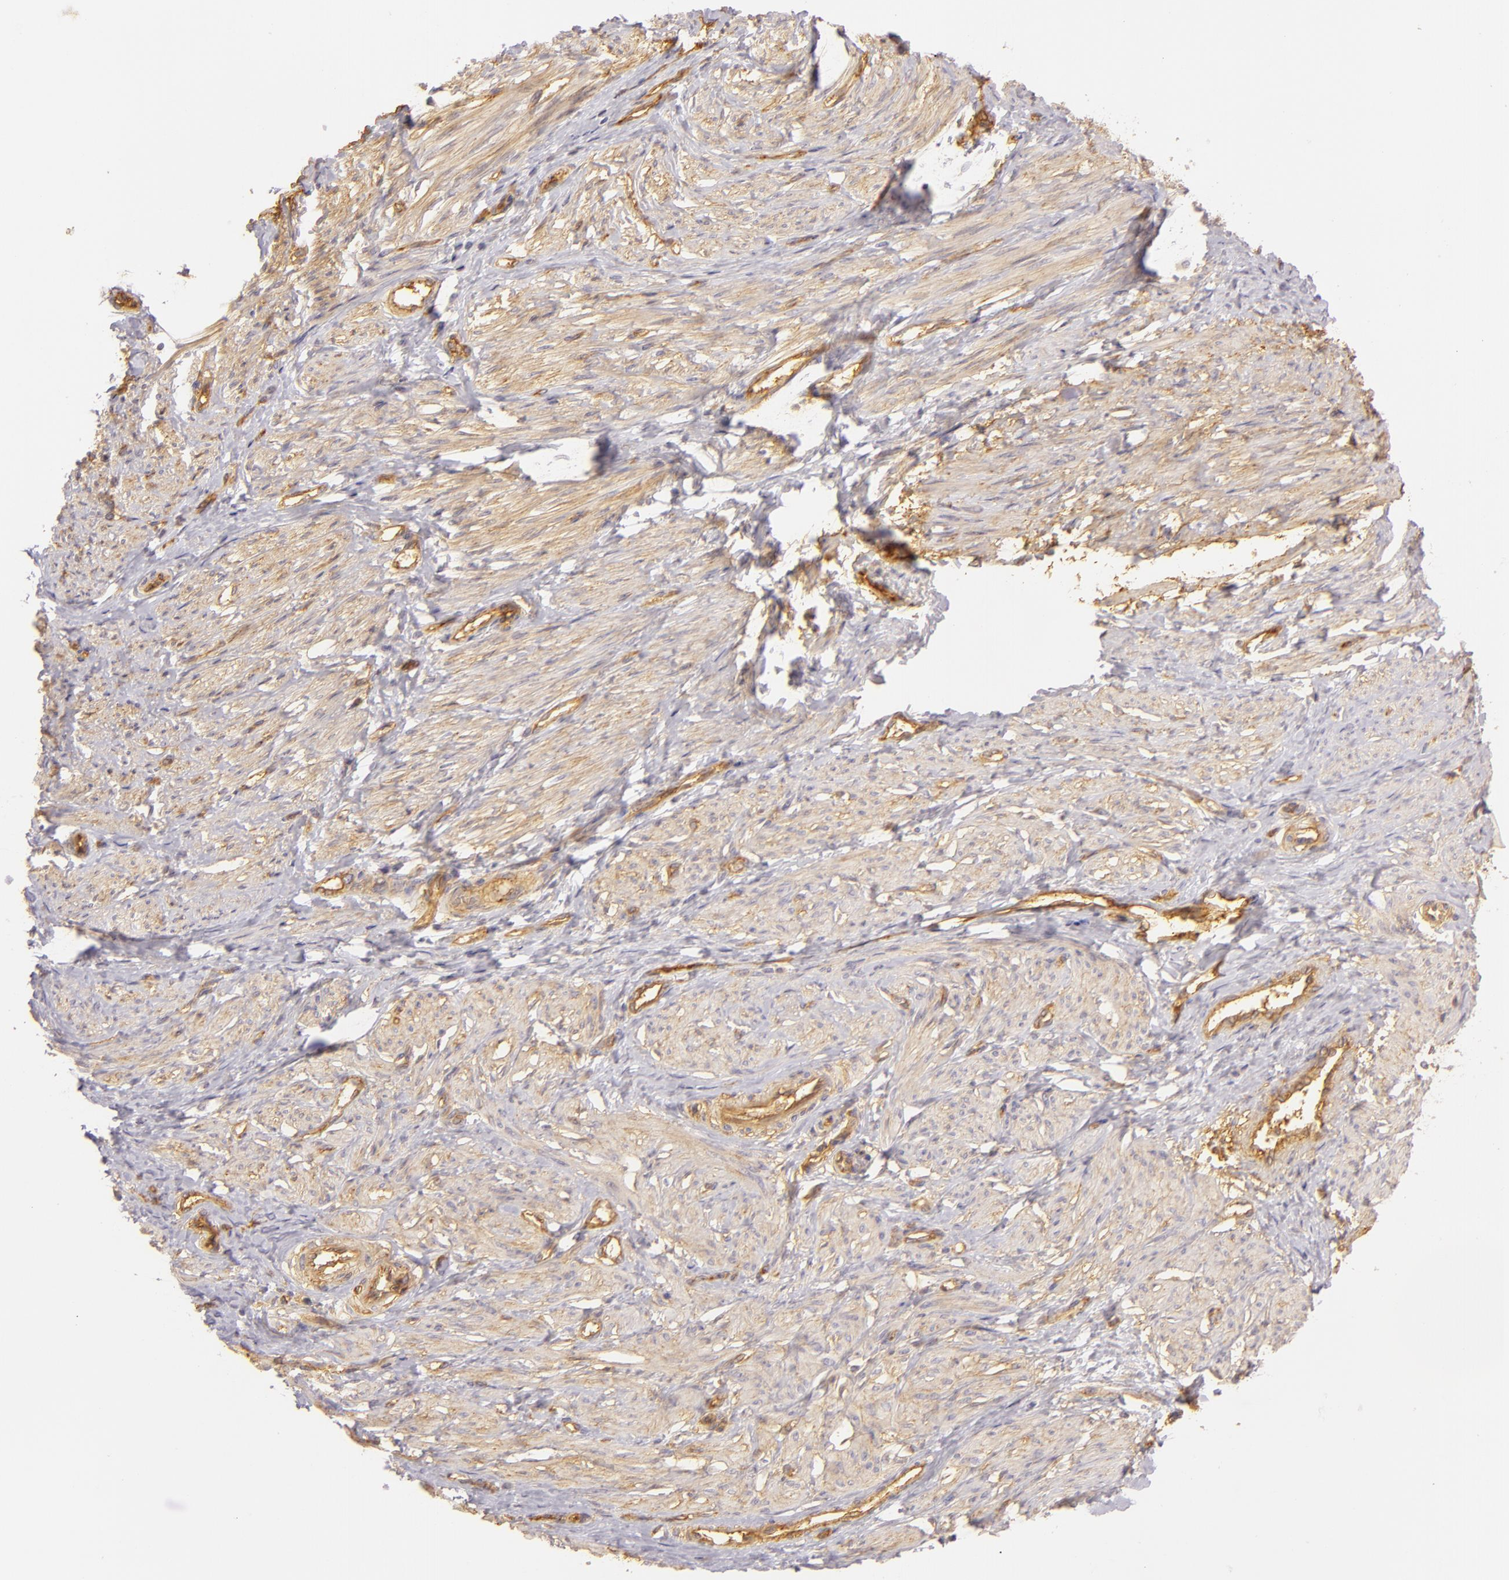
{"staining": {"intensity": "weak", "quantity": "25%-75%", "location": "cytoplasmic/membranous"}, "tissue": "smooth muscle", "cell_type": "Smooth muscle cells", "image_type": "normal", "snomed": [{"axis": "morphology", "description": "Normal tissue, NOS"}, {"axis": "topography", "description": "Smooth muscle"}, {"axis": "topography", "description": "Uterus"}], "caption": "A high-resolution photomicrograph shows IHC staining of unremarkable smooth muscle, which reveals weak cytoplasmic/membranous positivity in about 25%-75% of smooth muscle cells.", "gene": "CD59", "patient": {"sex": "female", "age": 39}}